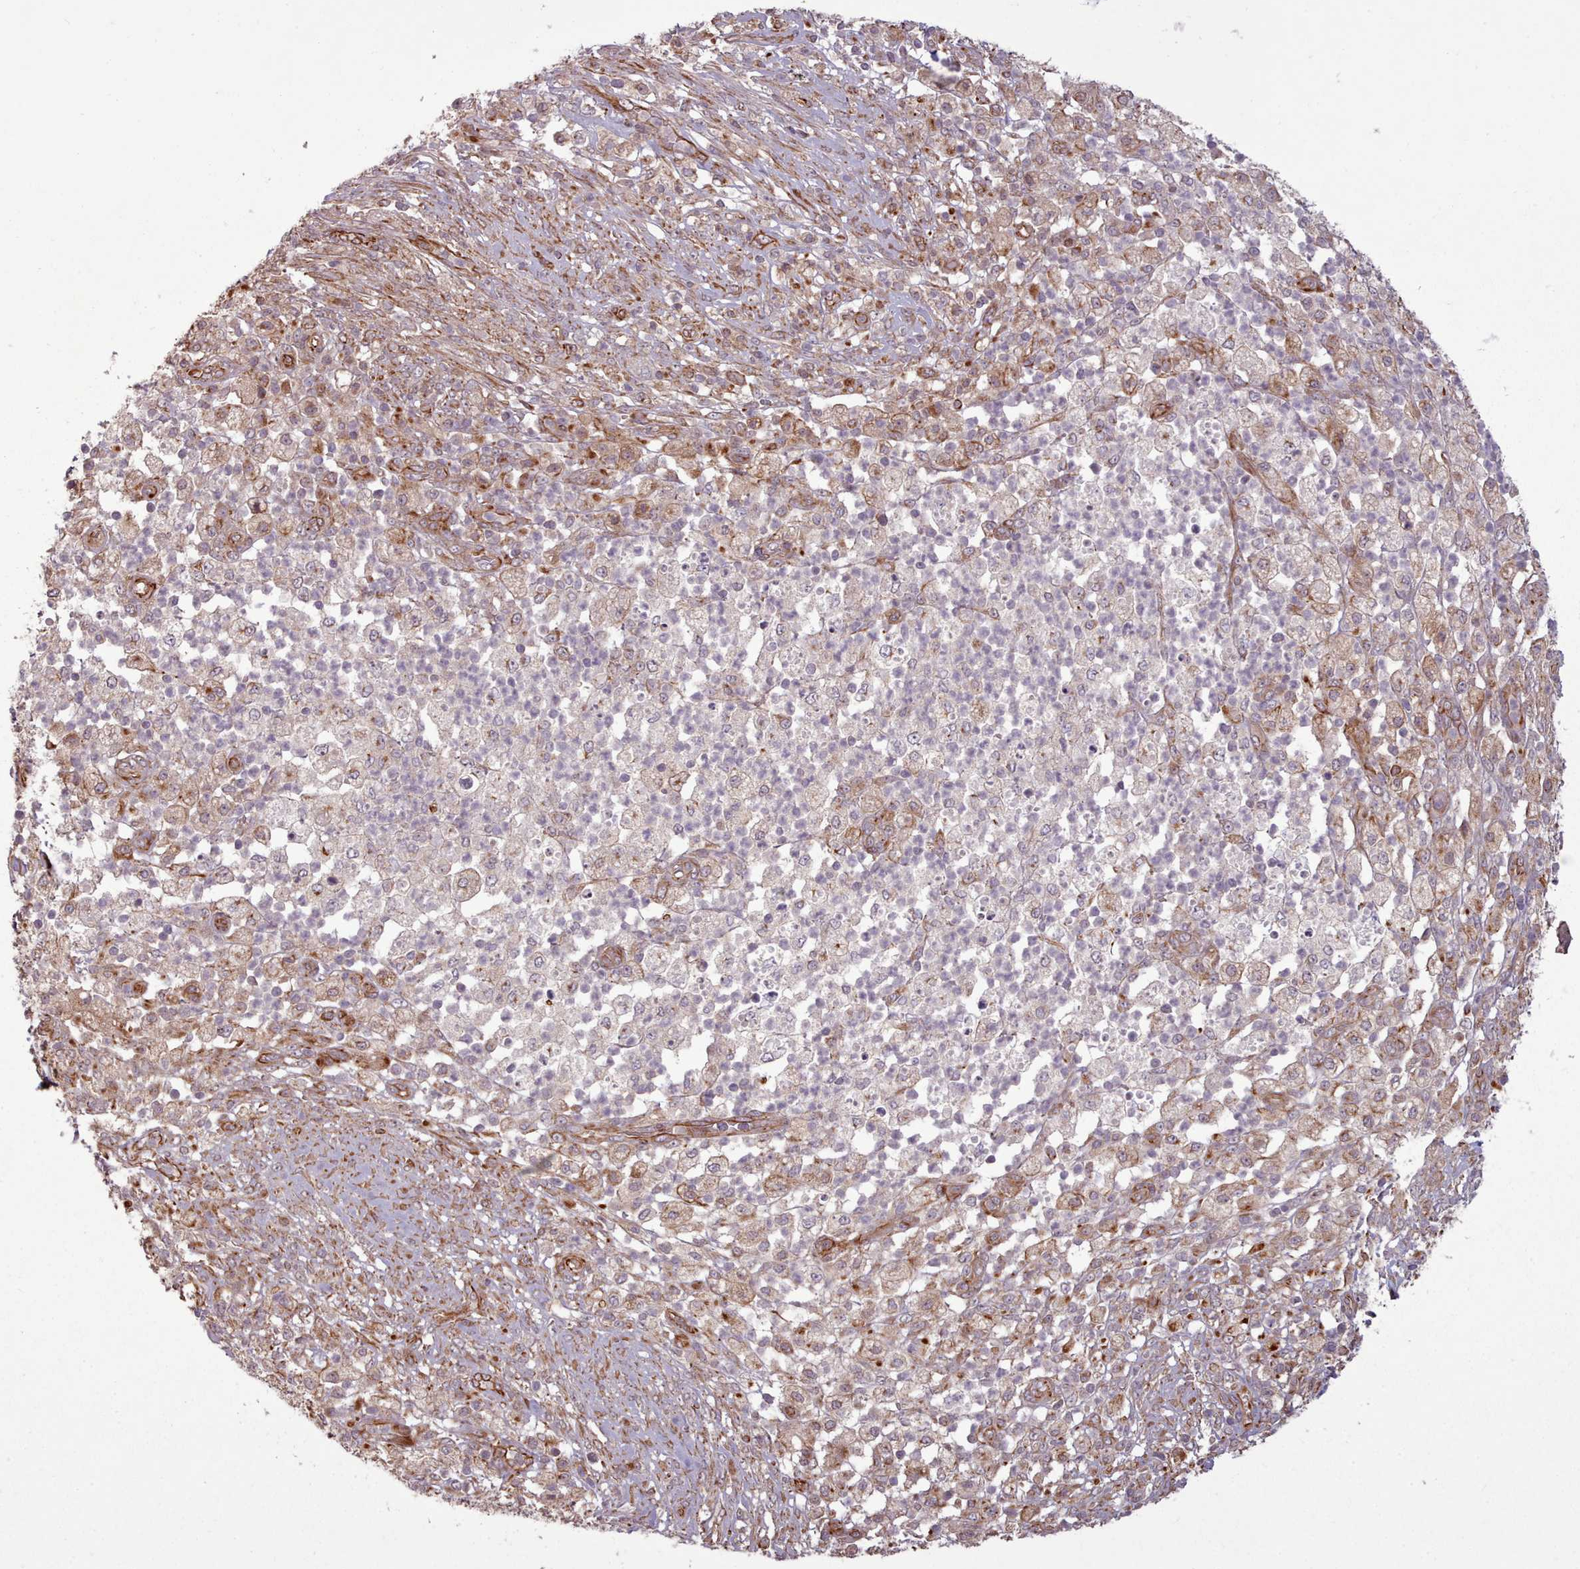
{"staining": {"intensity": "negative", "quantity": "none", "location": "none"}, "tissue": "pancreatic cancer", "cell_type": "Tumor cells", "image_type": "cancer", "snomed": [{"axis": "morphology", "description": "Adenocarcinoma, NOS"}, {"axis": "topography", "description": "Pancreas"}], "caption": "Tumor cells are negative for protein expression in human pancreatic cancer (adenocarcinoma).", "gene": "GBGT1", "patient": {"sex": "female", "age": 72}}